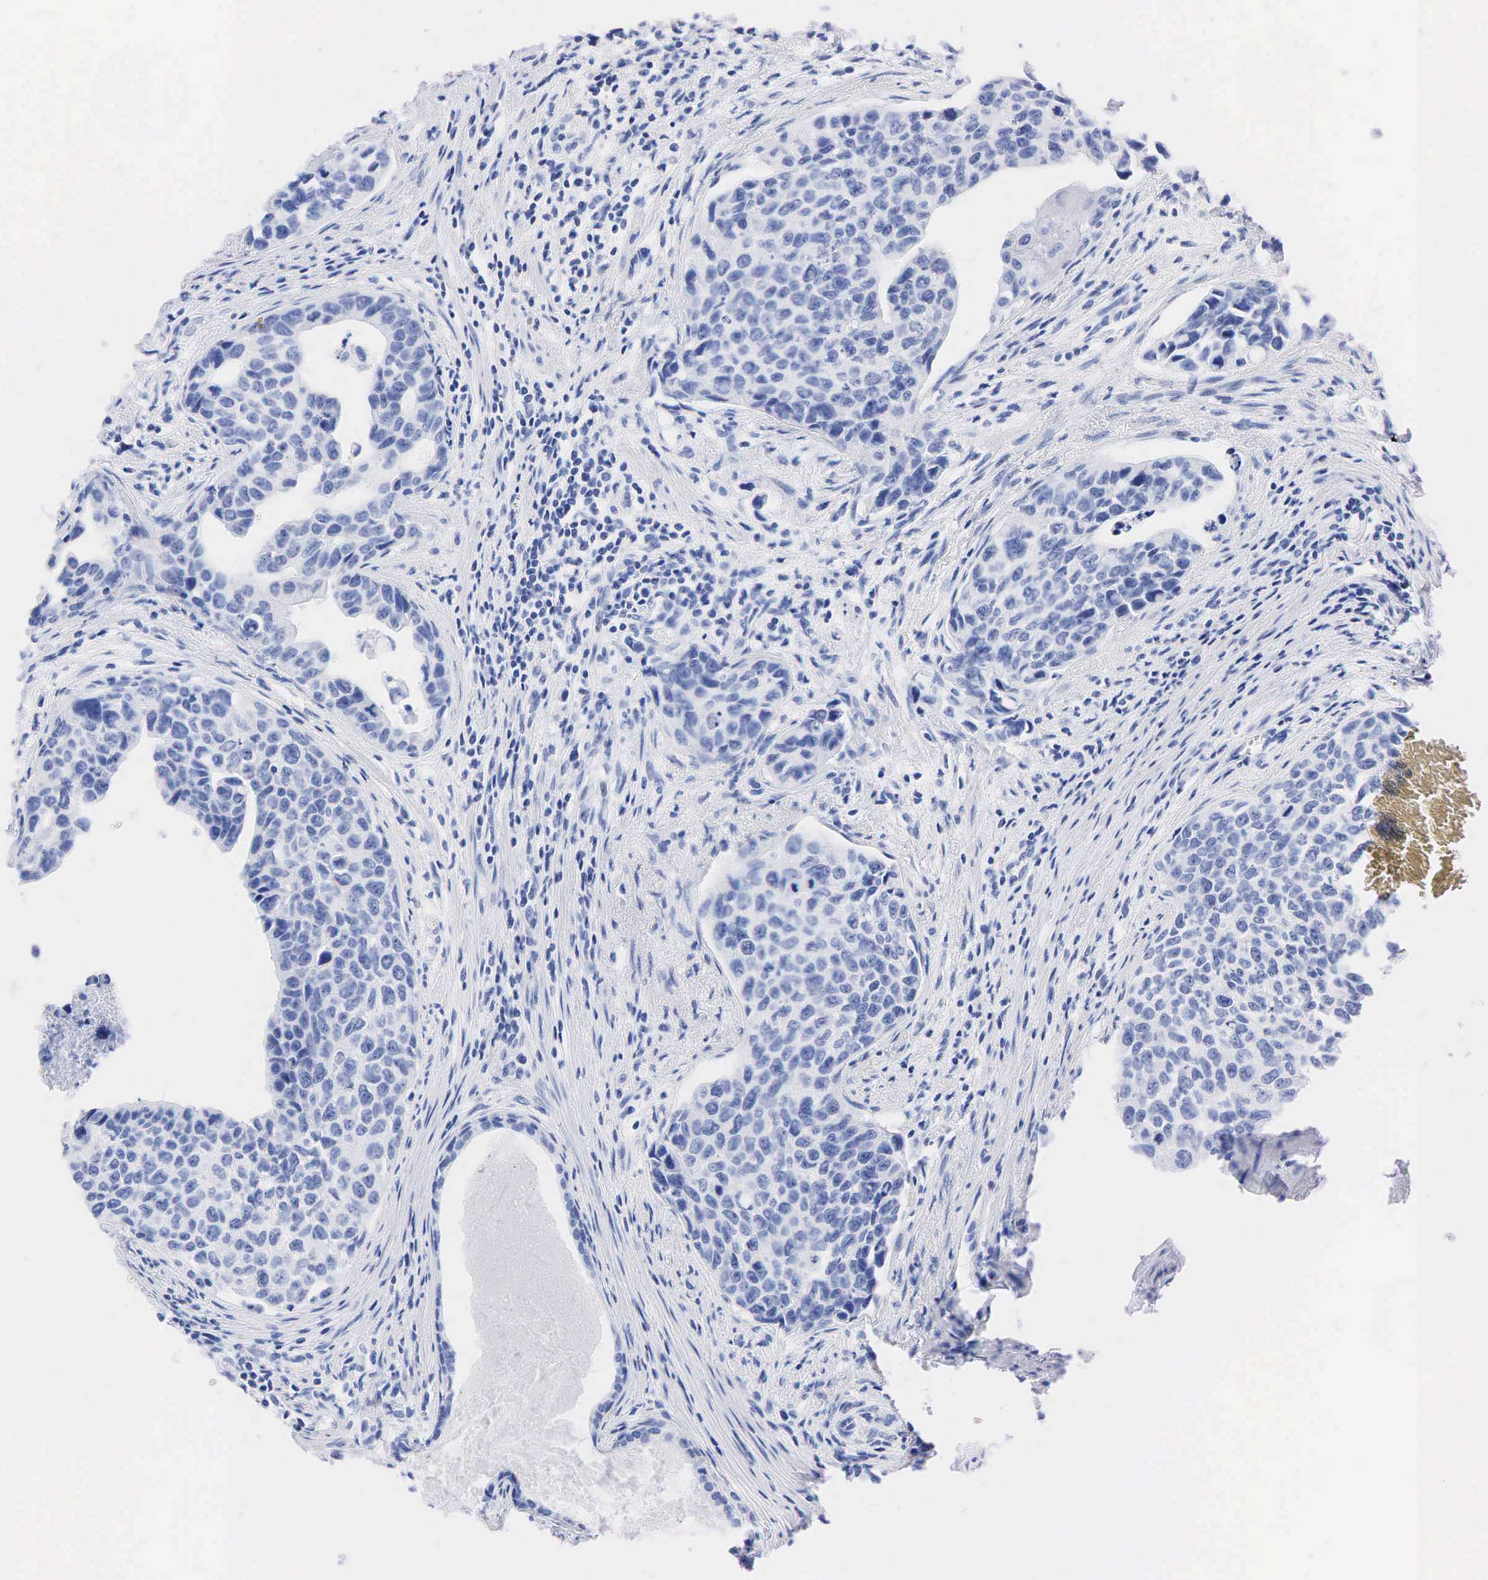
{"staining": {"intensity": "negative", "quantity": "none", "location": "none"}, "tissue": "urothelial cancer", "cell_type": "Tumor cells", "image_type": "cancer", "snomed": [{"axis": "morphology", "description": "Urothelial carcinoma, High grade"}, {"axis": "topography", "description": "Urinary bladder"}], "caption": "A high-resolution image shows IHC staining of urothelial carcinoma (high-grade), which reveals no significant staining in tumor cells.", "gene": "PTH", "patient": {"sex": "male", "age": 81}}